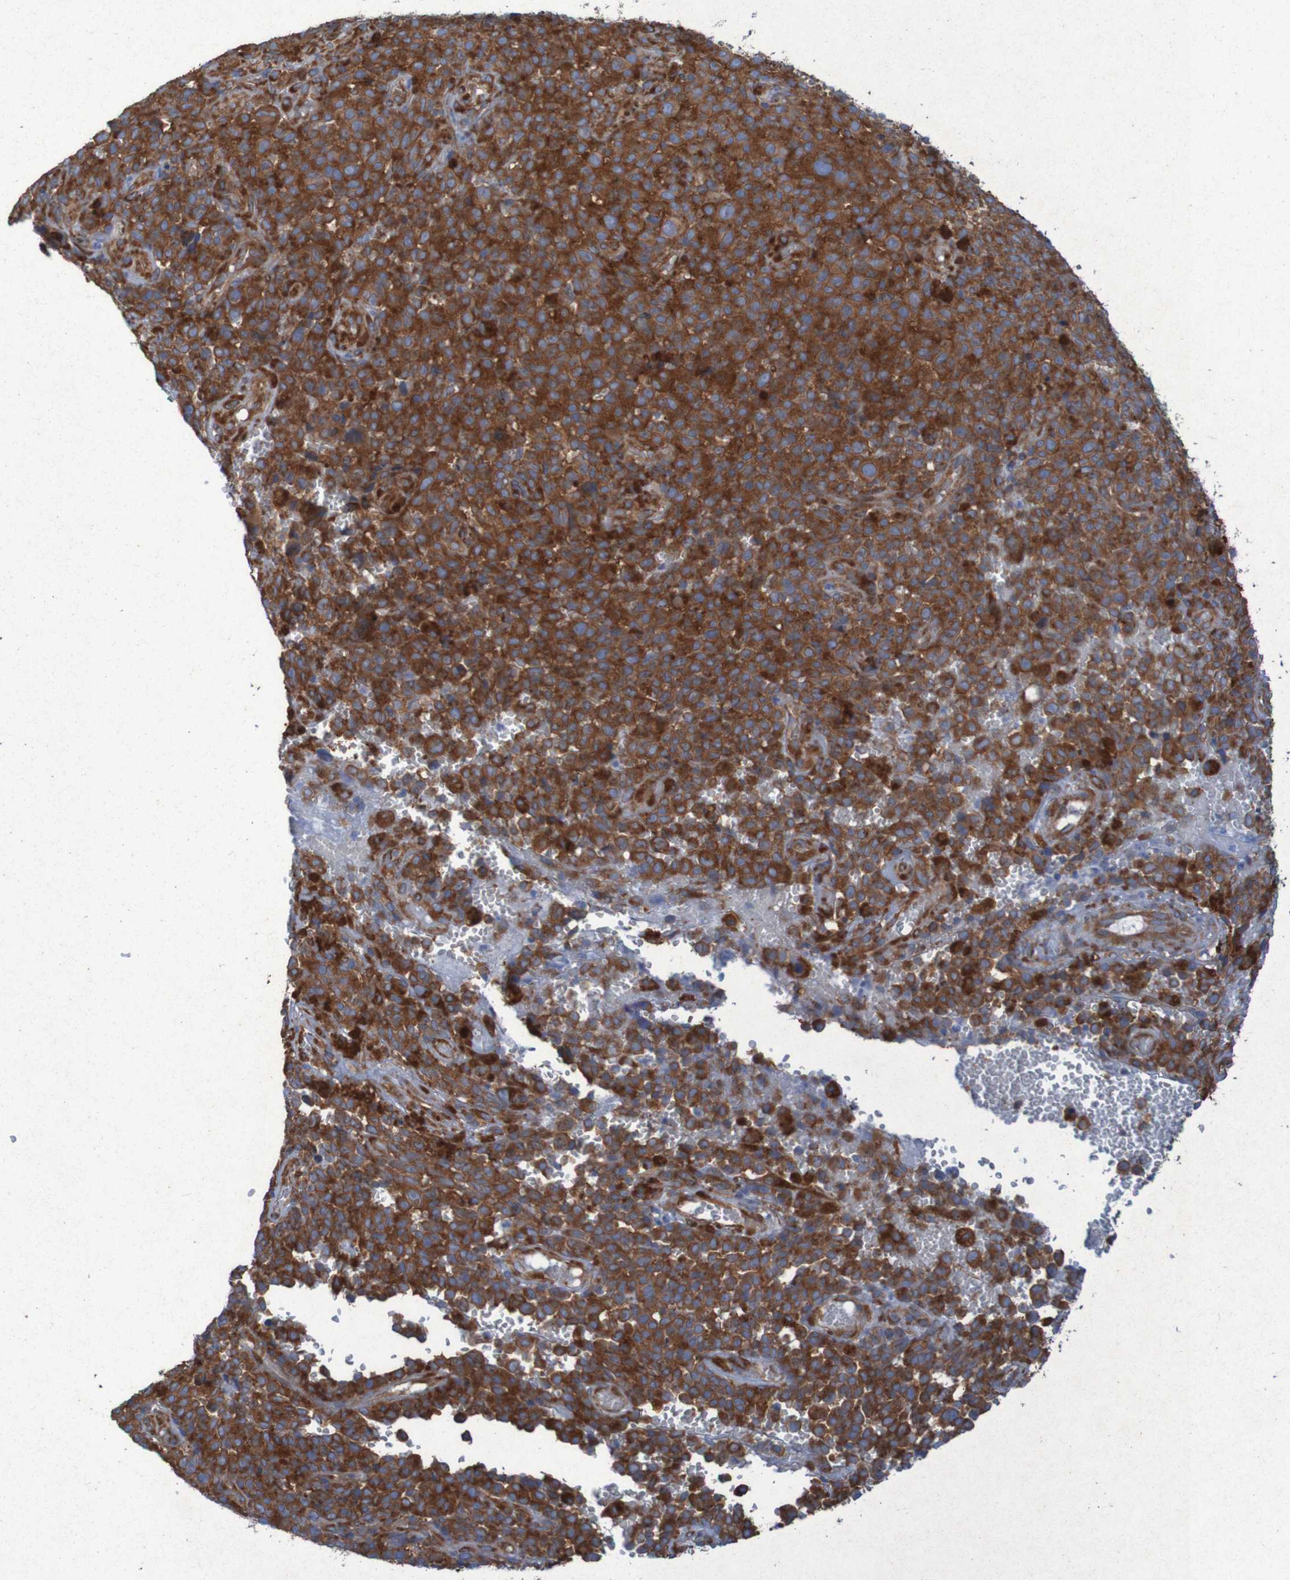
{"staining": {"intensity": "strong", "quantity": ">75%", "location": "cytoplasmic/membranous"}, "tissue": "melanoma", "cell_type": "Tumor cells", "image_type": "cancer", "snomed": [{"axis": "morphology", "description": "Malignant melanoma, NOS"}, {"axis": "topography", "description": "Skin"}], "caption": "This histopathology image shows immunohistochemistry staining of human melanoma, with high strong cytoplasmic/membranous expression in approximately >75% of tumor cells.", "gene": "RPL10", "patient": {"sex": "female", "age": 82}}